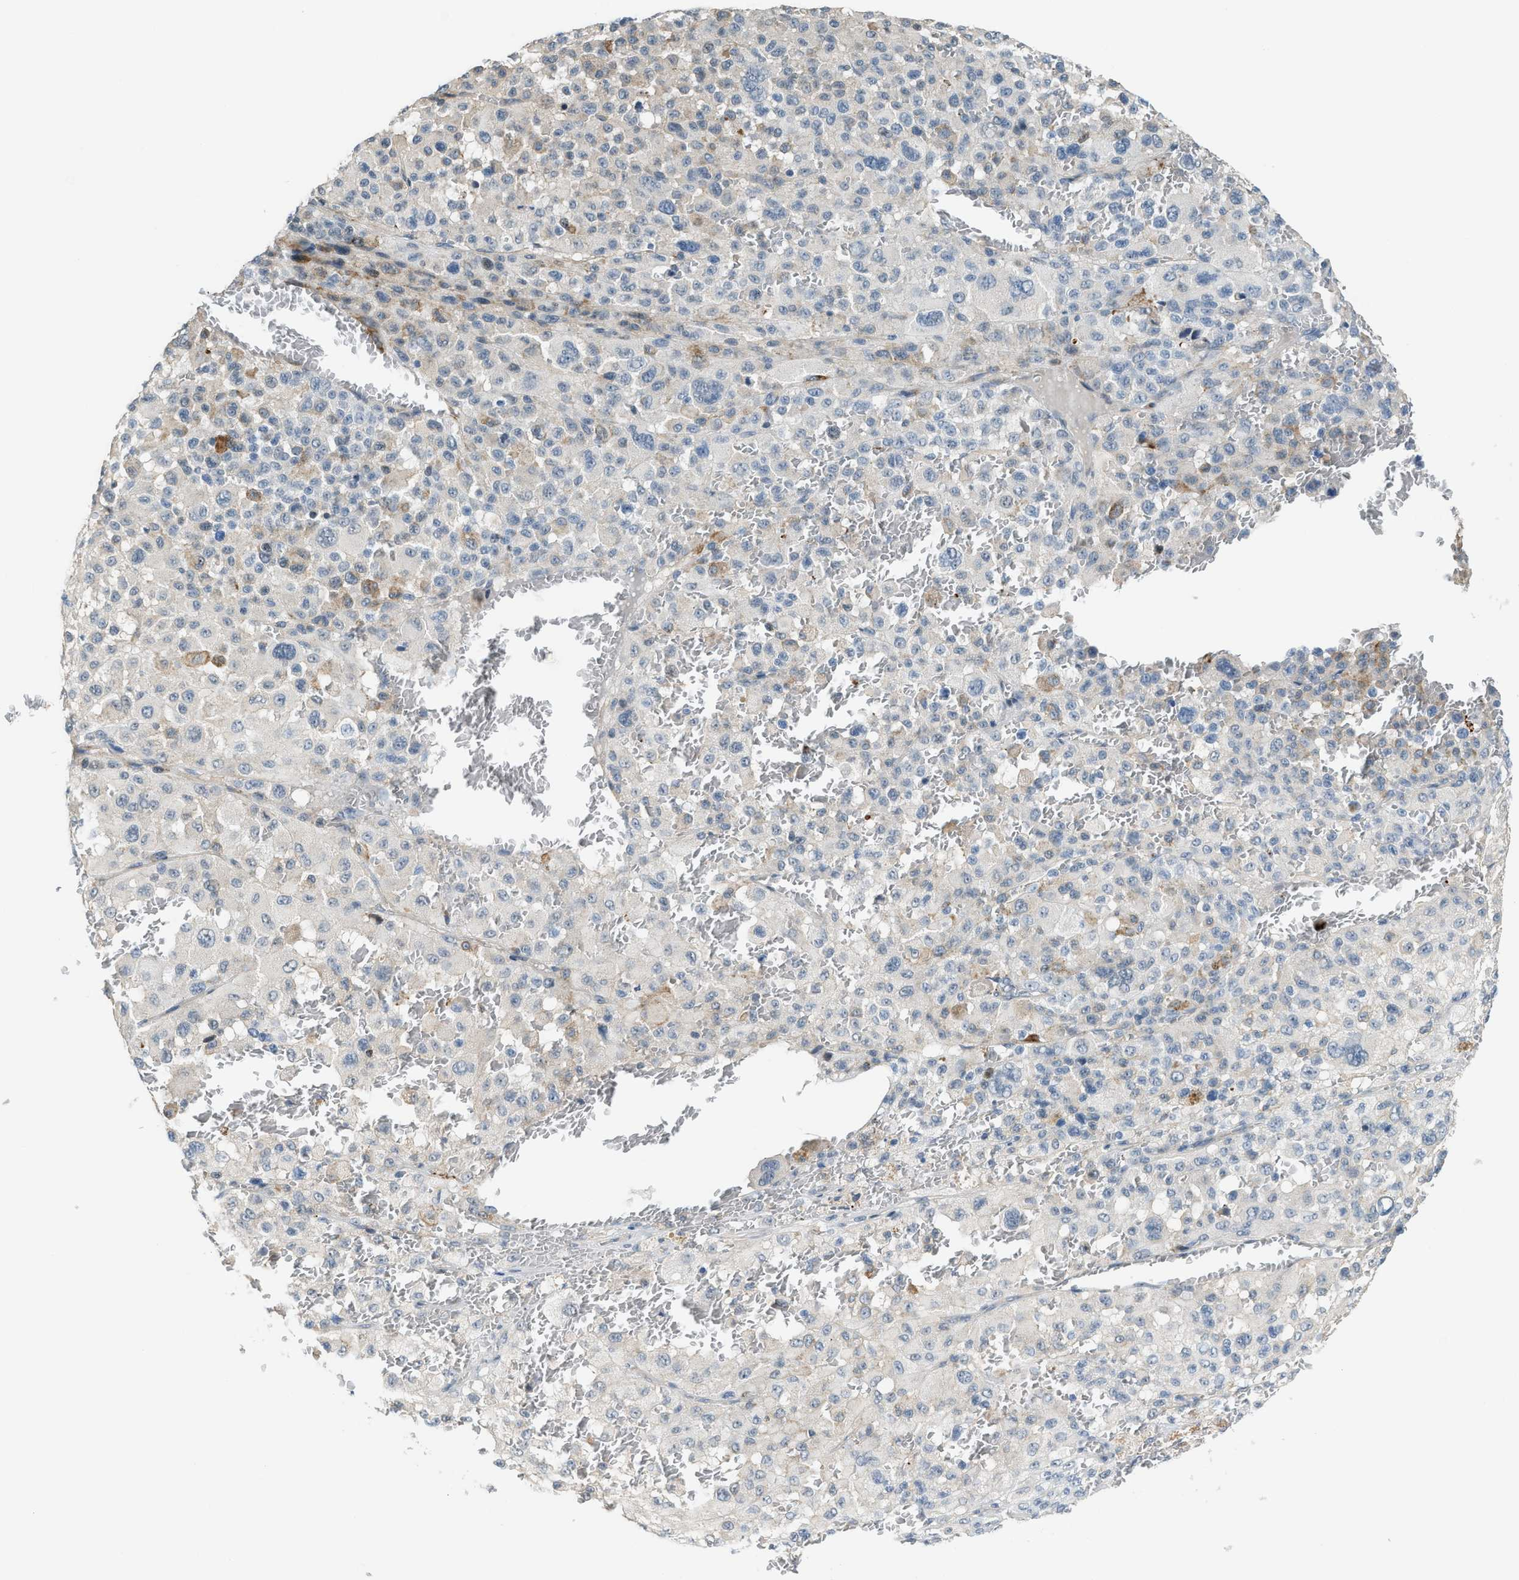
{"staining": {"intensity": "negative", "quantity": "none", "location": "none"}, "tissue": "melanoma", "cell_type": "Tumor cells", "image_type": "cancer", "snomed": [{"axis": "morphology", "description": "Malignant melanoma, Metastatic site"}, {"axis": "topography", "description": "Skin"}], "caption": "The image reveals no staining of tumor cells in malignant melanoma (metastatic site). Brightfield microscopy of IHC stained with DAB (brown) and hematoxylin (blue), captured at high magnification.", "gene": "TMEM154", "patient": {"sex": "female", "age": 74}}